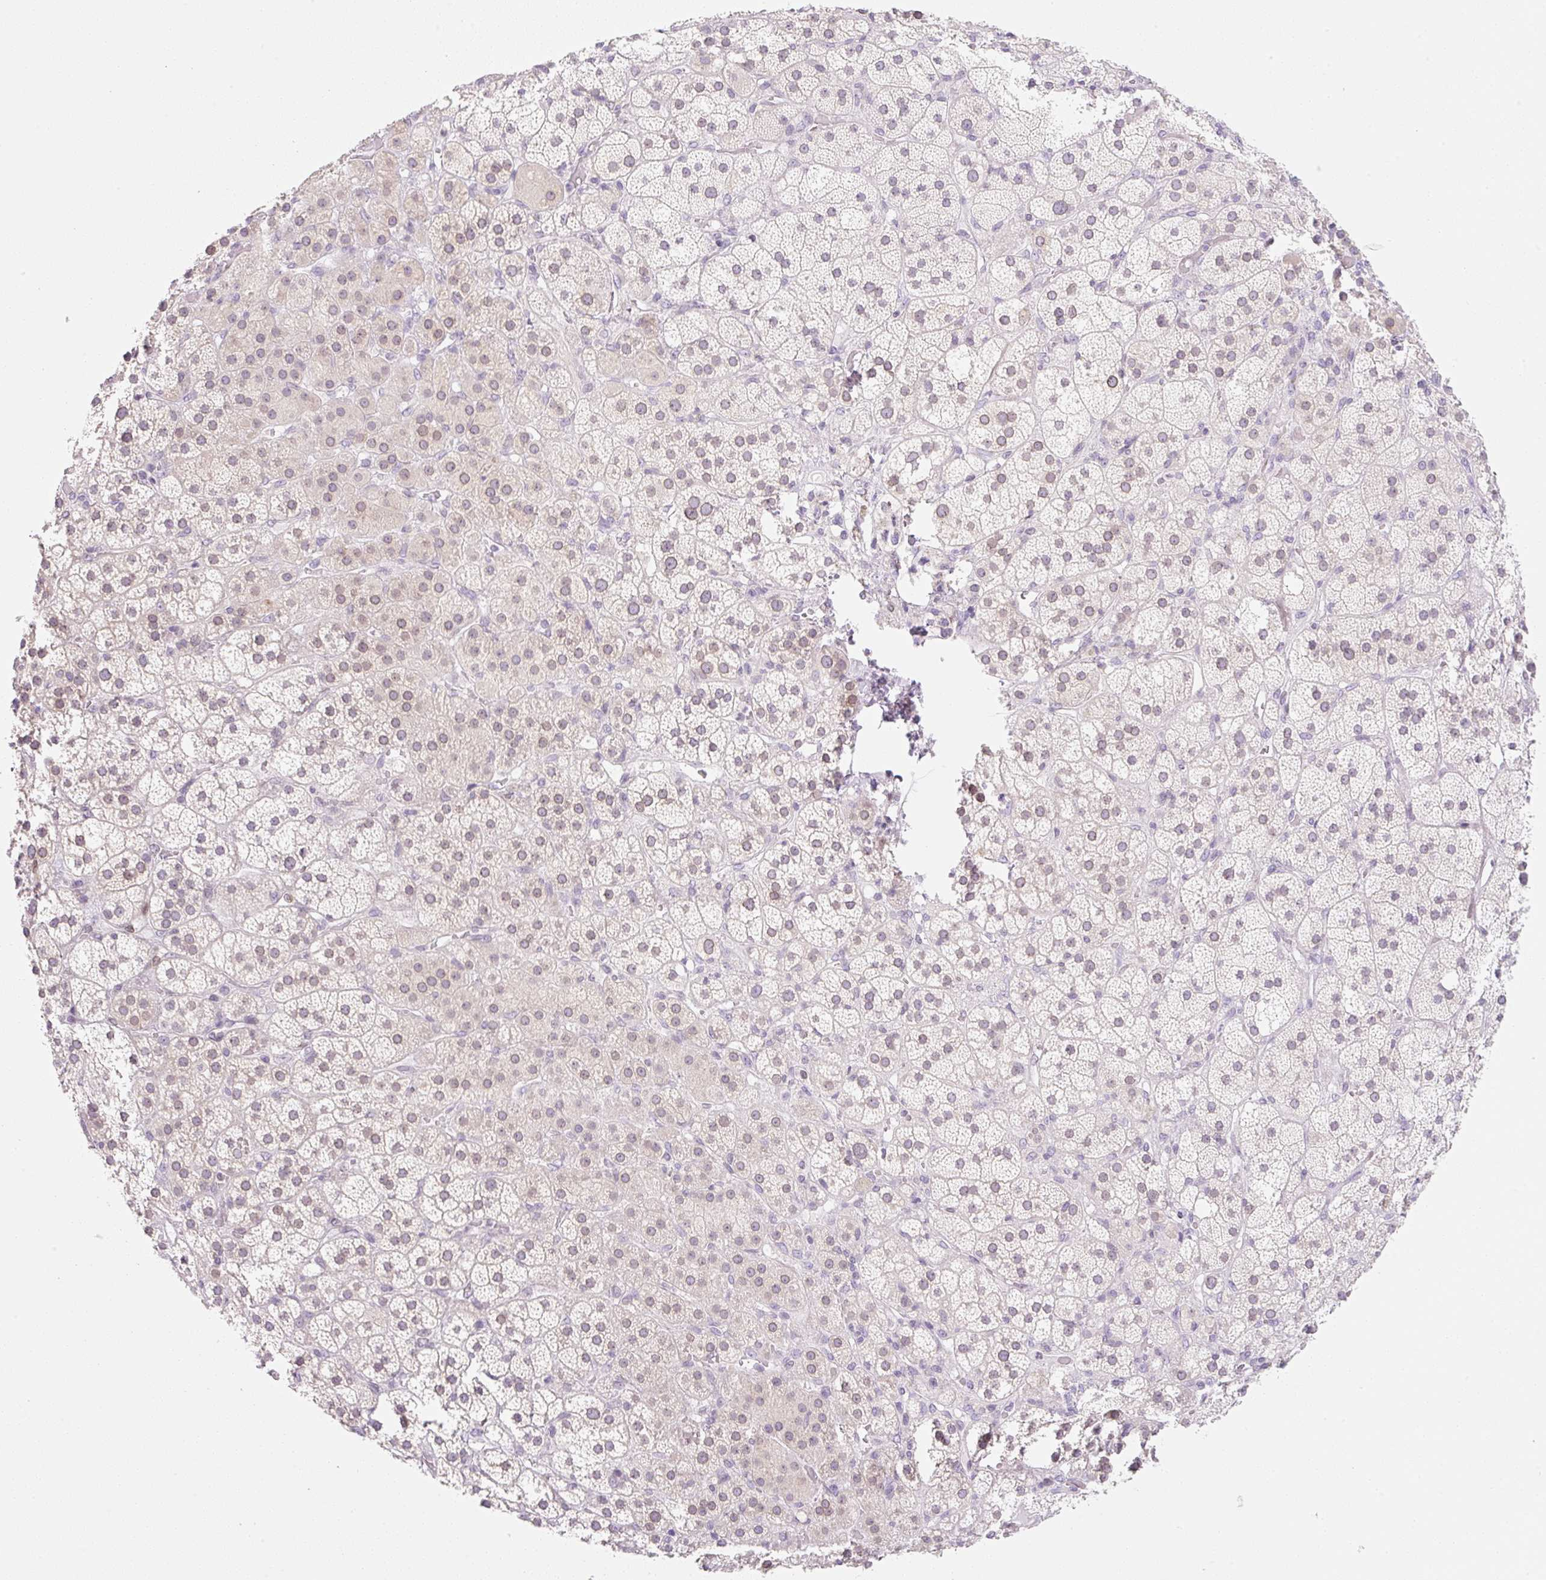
{"staining": {"intensity": "moderate", "quantity": "25%-75%", "location": "cytoplasmic/membranous,nuclear"}, "tissue": "adrenal gland", "cell_type": "Glandular cells", "image_type": "normal", "snomed": [{"axis": "morphology", "description": "Normal tissue, NOS"}, {"axis": "topography", "description": "Adrenal gland"}], "caption": "Approximately 25%-75% of glandular cells in benign adrenal gland show moderate cytoplasmic/membranous,nuclear protein staining as visualized by brown immunohistochemical staining.", "gene": "SYNE3", "patient": {"sex": "male", "age": 57}}